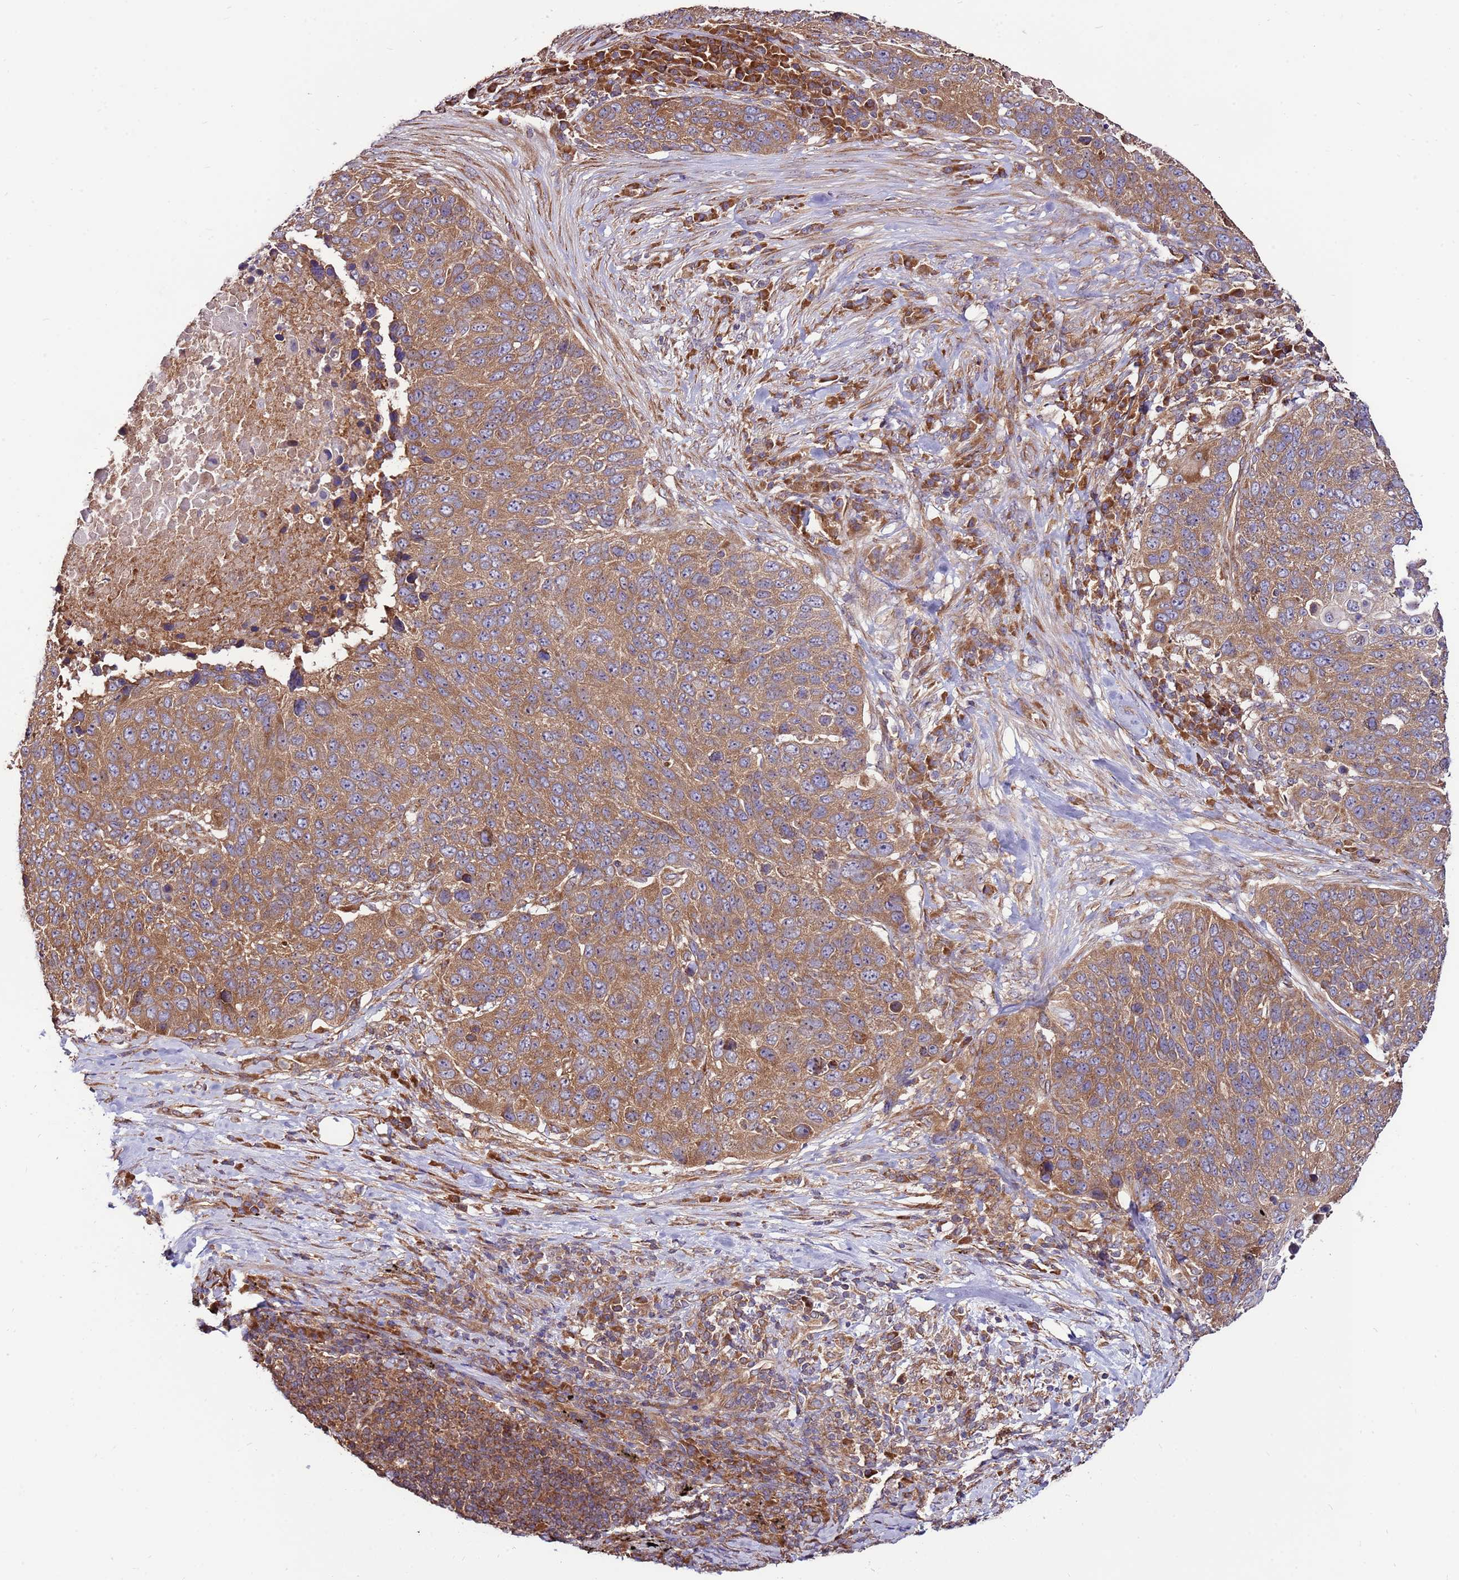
{"staining": {"intensity": "moderate", "quantity": ">75%", "location": "cytoplasmic/membranous"}, "tissue": "lung cancer", "cell_type": "Tumor cells", "image_type": "cancer", "snomed": [{"axis": "morphology", "description": "Normal tissue, NOS"}, {"axis": "morphology", "description": "Squamous cell carcinoma, NOS"}, {"axis": "topography", "description": "Lymph node"}, {"axis": "topography", "description": "Lung"}], "caption": "IHC (DAB (3,3'-diaminobenzidine)) staining of lung squamous cell carcinoma demonstrates moderate cytoplasmic/membranous protein staining in about >75% of tumor cells.", "gene": "SLC44A5", "patient": {"sex": "male", "age": 66}}